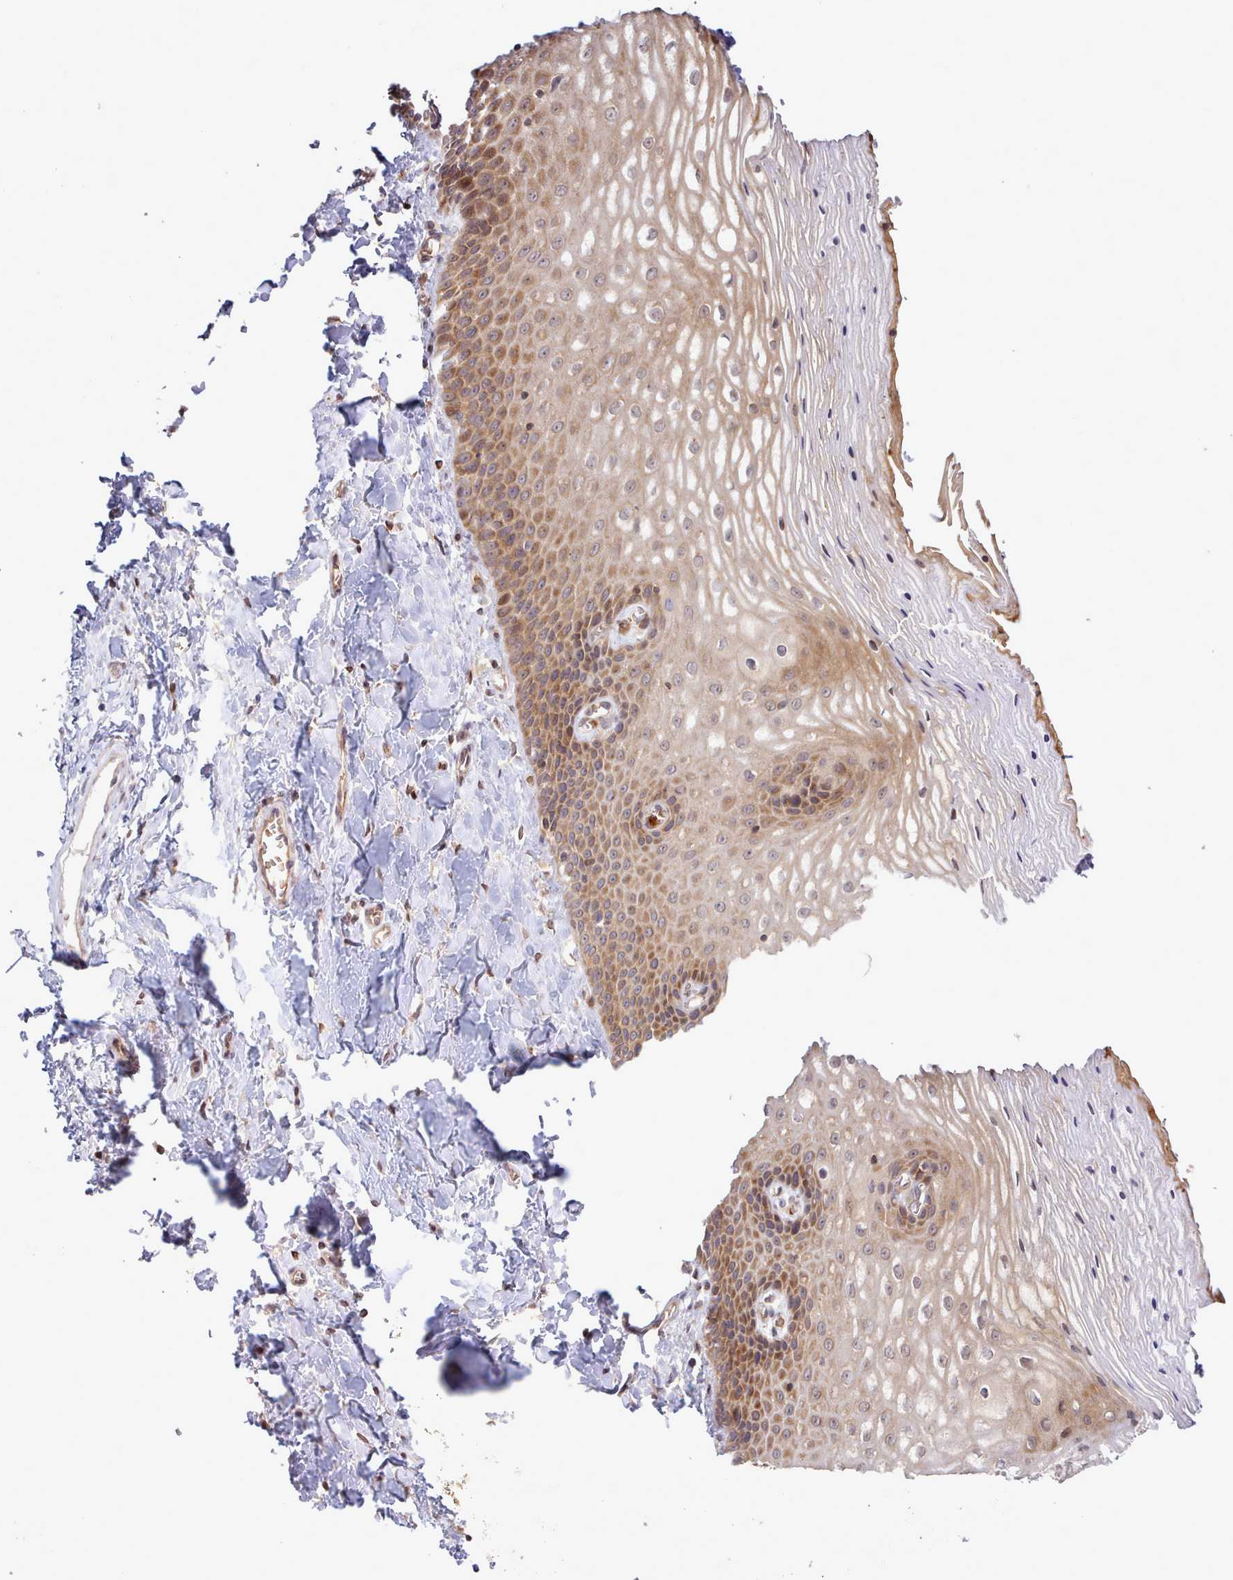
{"staining": {"intensity": "moderate", "quantity": ">75%", "location": "cytoplasmic/membranous,nuclear"}, "tissue": "vagina", "cell_type": "Squamous epithelial cells", "image_type": "normal", "snomed": [{"axis": "morphology", "description": "Normal tissue, NOS"}, {"axis": "topography", "description": "Vagina"}], "caption": "This is a micrograph of immunohistochemistry (IHC) staining of benign vagina, which shows moderate expression in the cytoplasmic/membranous,nuclear of squamous epithelial cells.", "gene": "UBE2G1", "patient": {"sex": "female", "age": 65}}